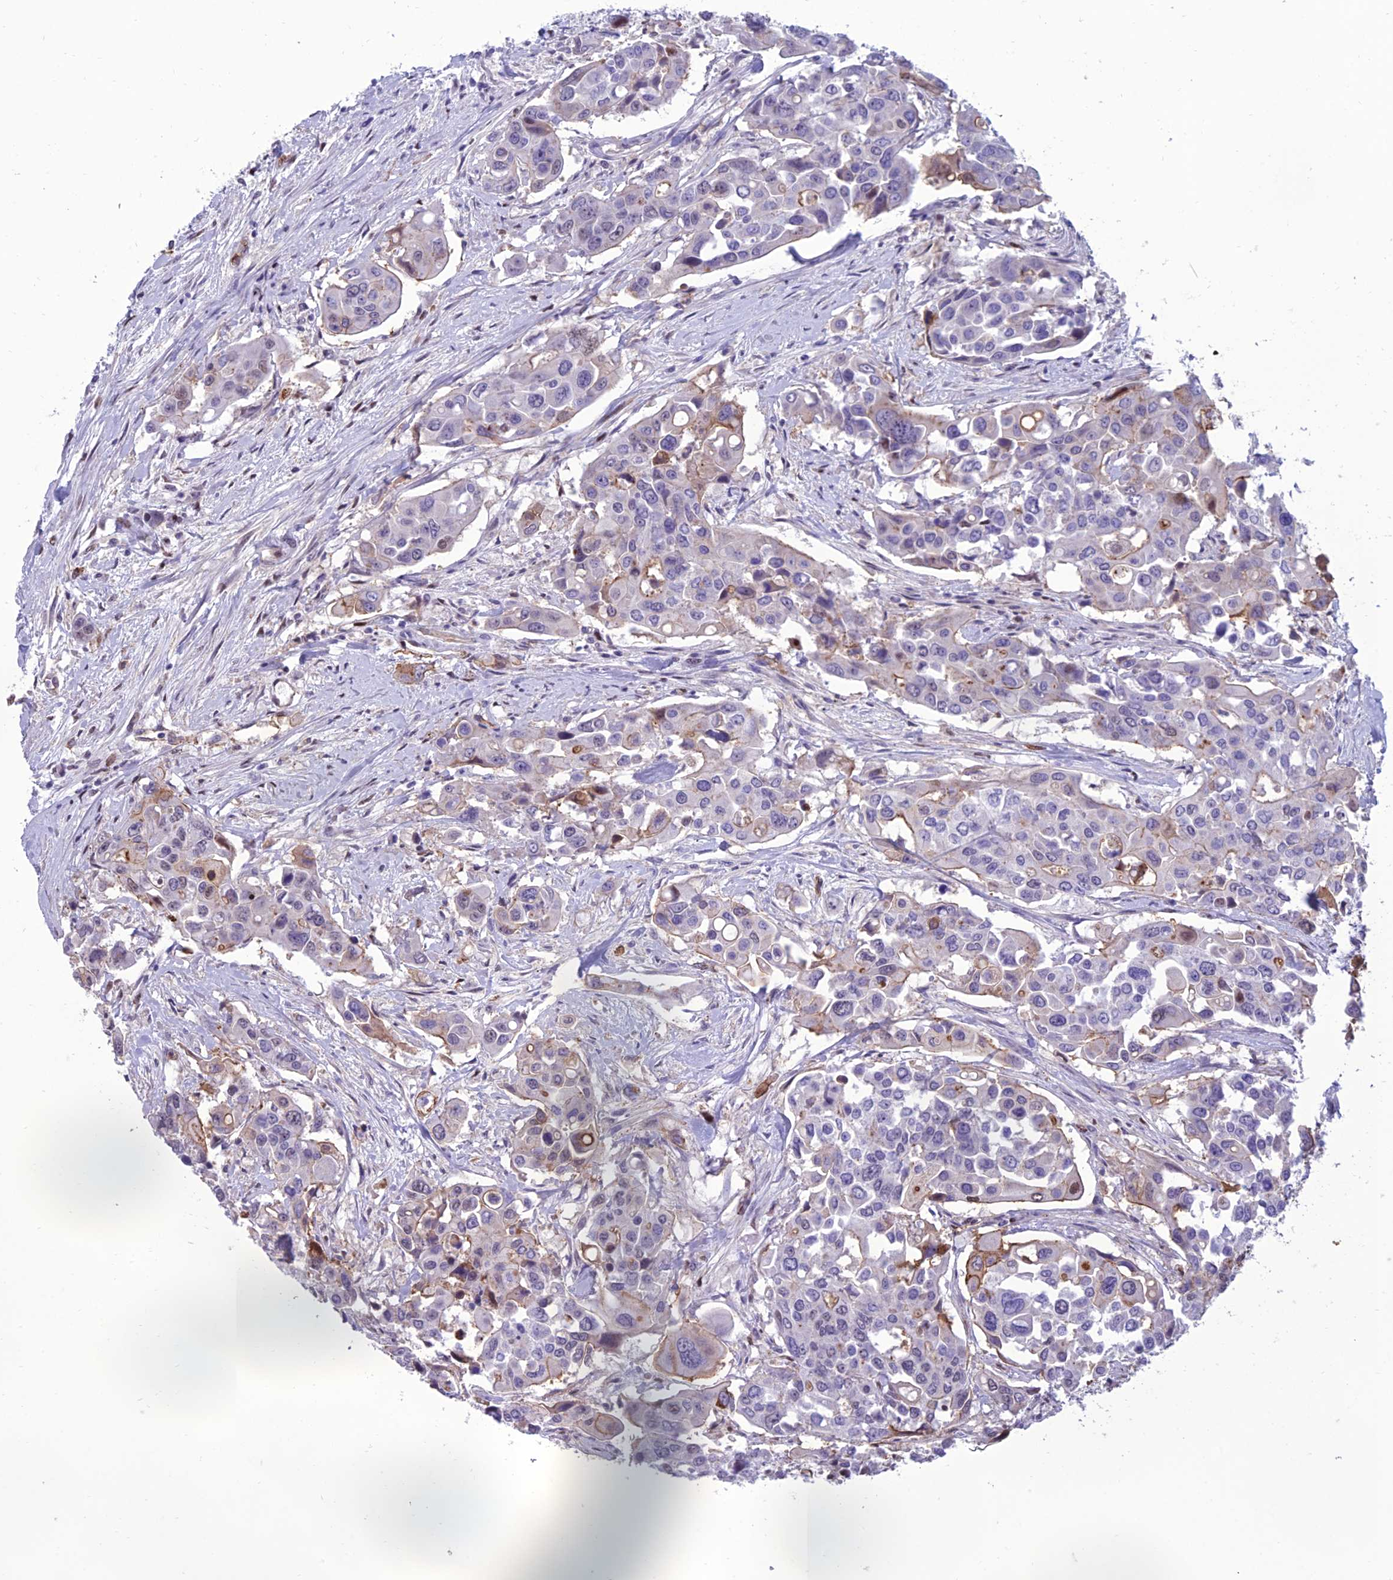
{"staining": {"intensity": "moderate", "quantity": "<25%", "location": "cytoplasmic/membranous,nuclear"}, "tissue": "colorectal cancer", "cell_type": "Tumor cells", "image_type": "cancer", "snomed": [{"axis": "morphology", "description": "Adenocarcinoma, NOS"}, {"axis": "topography", "description": "Colon"}], "caption": "This is an image of immunohistochemistry (IHC) staining of adenocarcinoma (colorectal), which shows moderate positivity in the cytoplasmic/membranous and nuclear of tumor cells.", "gene": "RANBP3", "patient": {"sex": "male", "age": 77}}